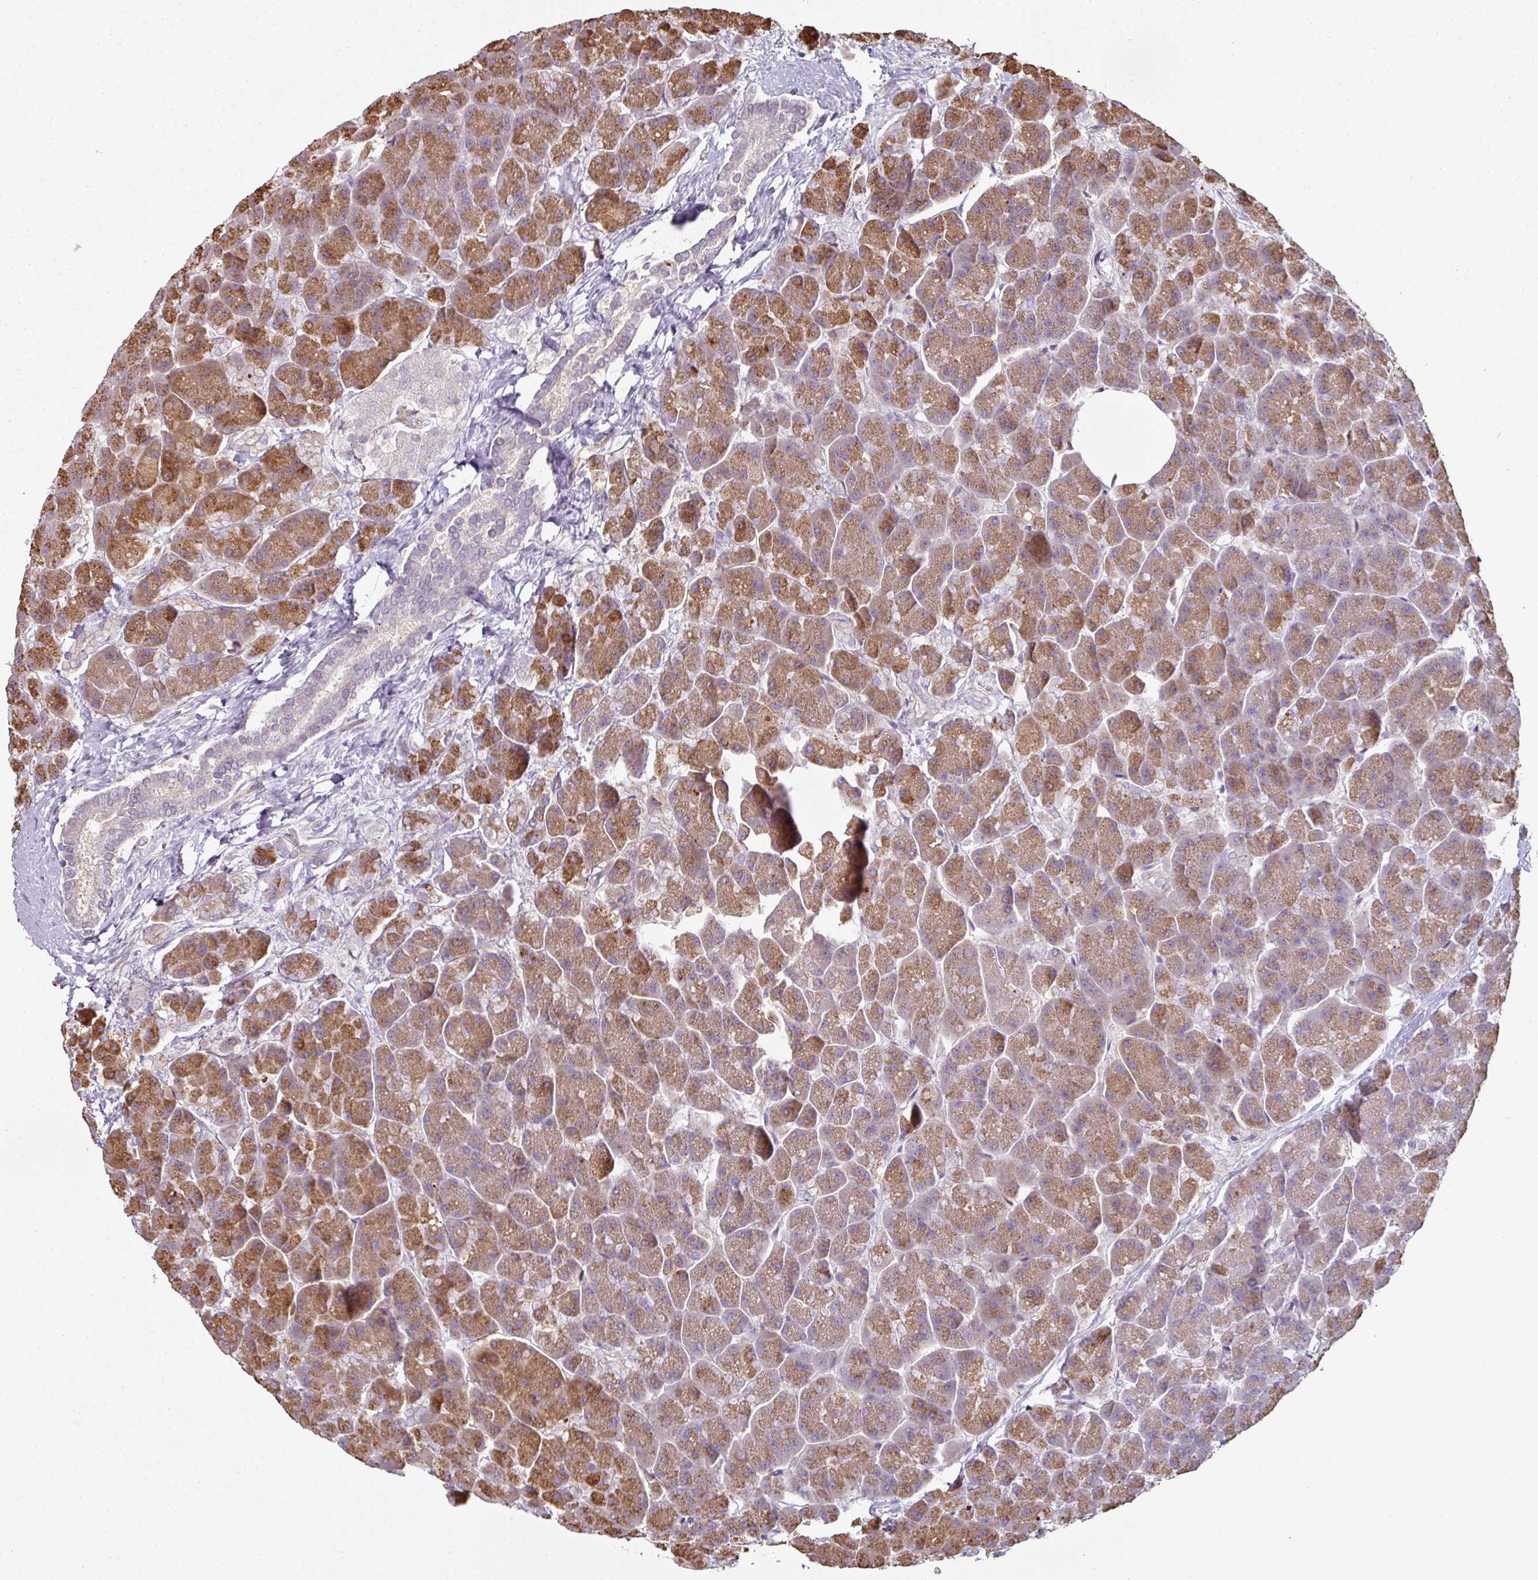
{"staining": {"intensity": "moderate", "quantity": ">75%", "location": "cytoplasmic/membranous"}, "tissue": "pancreas", "cell_type": "Exocrine glandular cells", "image_type": "normal", "snomed": [{"axis": "morphology", "description": "Normal tissue, NOS"}, {"axis": "topography", "description": "Pancreas"}, {"axis": "topography", "description": "Peripheral nerve tissue"}], "caption": "Protein staining by immunohistochemistry (IHC) displays moderate cytoplasmic/membranous staining in approximately >75% of exocrine glandular cells in normal pancreas.", "gene": "C19orf33", "patient": {"sex": "male", "age": 54}}